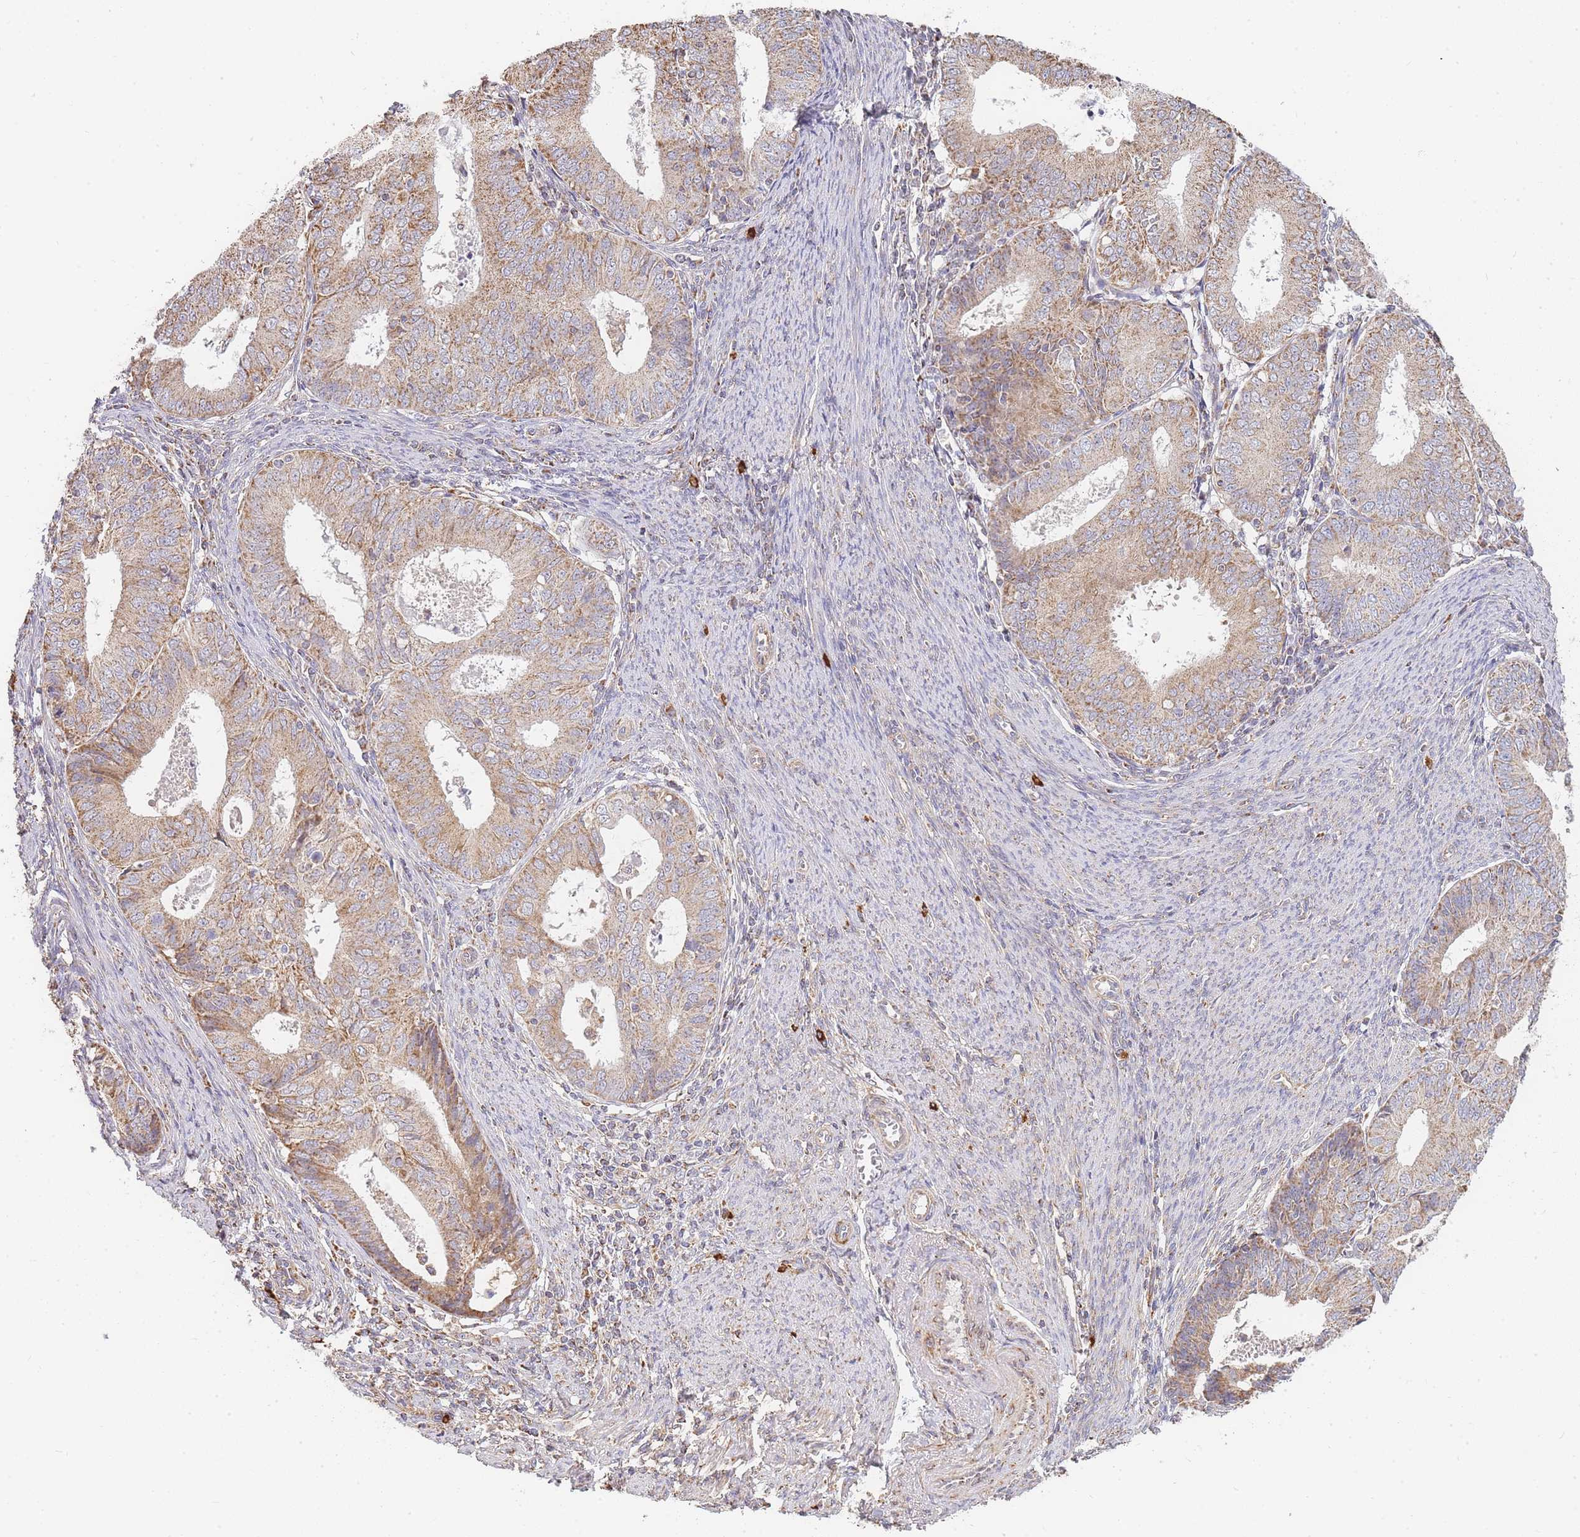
{"staining": {"intensity": "moderate", "quantity": ">75%", "location": "cytoplasmic/membranous"}, "tissue": "endometrial cancer", "cell_type": "Tumor cells", "image_type": "cancer", "snomed": [{"axis": "morphology", "description": "Adenocarcinoma, NOS"}, {"axis": "topography", "description": "Endometrium"}], "caption": "Immunohistochemical staining of human adenocarcinoma (endometrial) reveals medium levels of moderate cytoplasmic/membranous protein positivity in approximately >75% of tumor cells.", "gene": "ADCY9", "patient": {"sex": "female", "age": 57}}